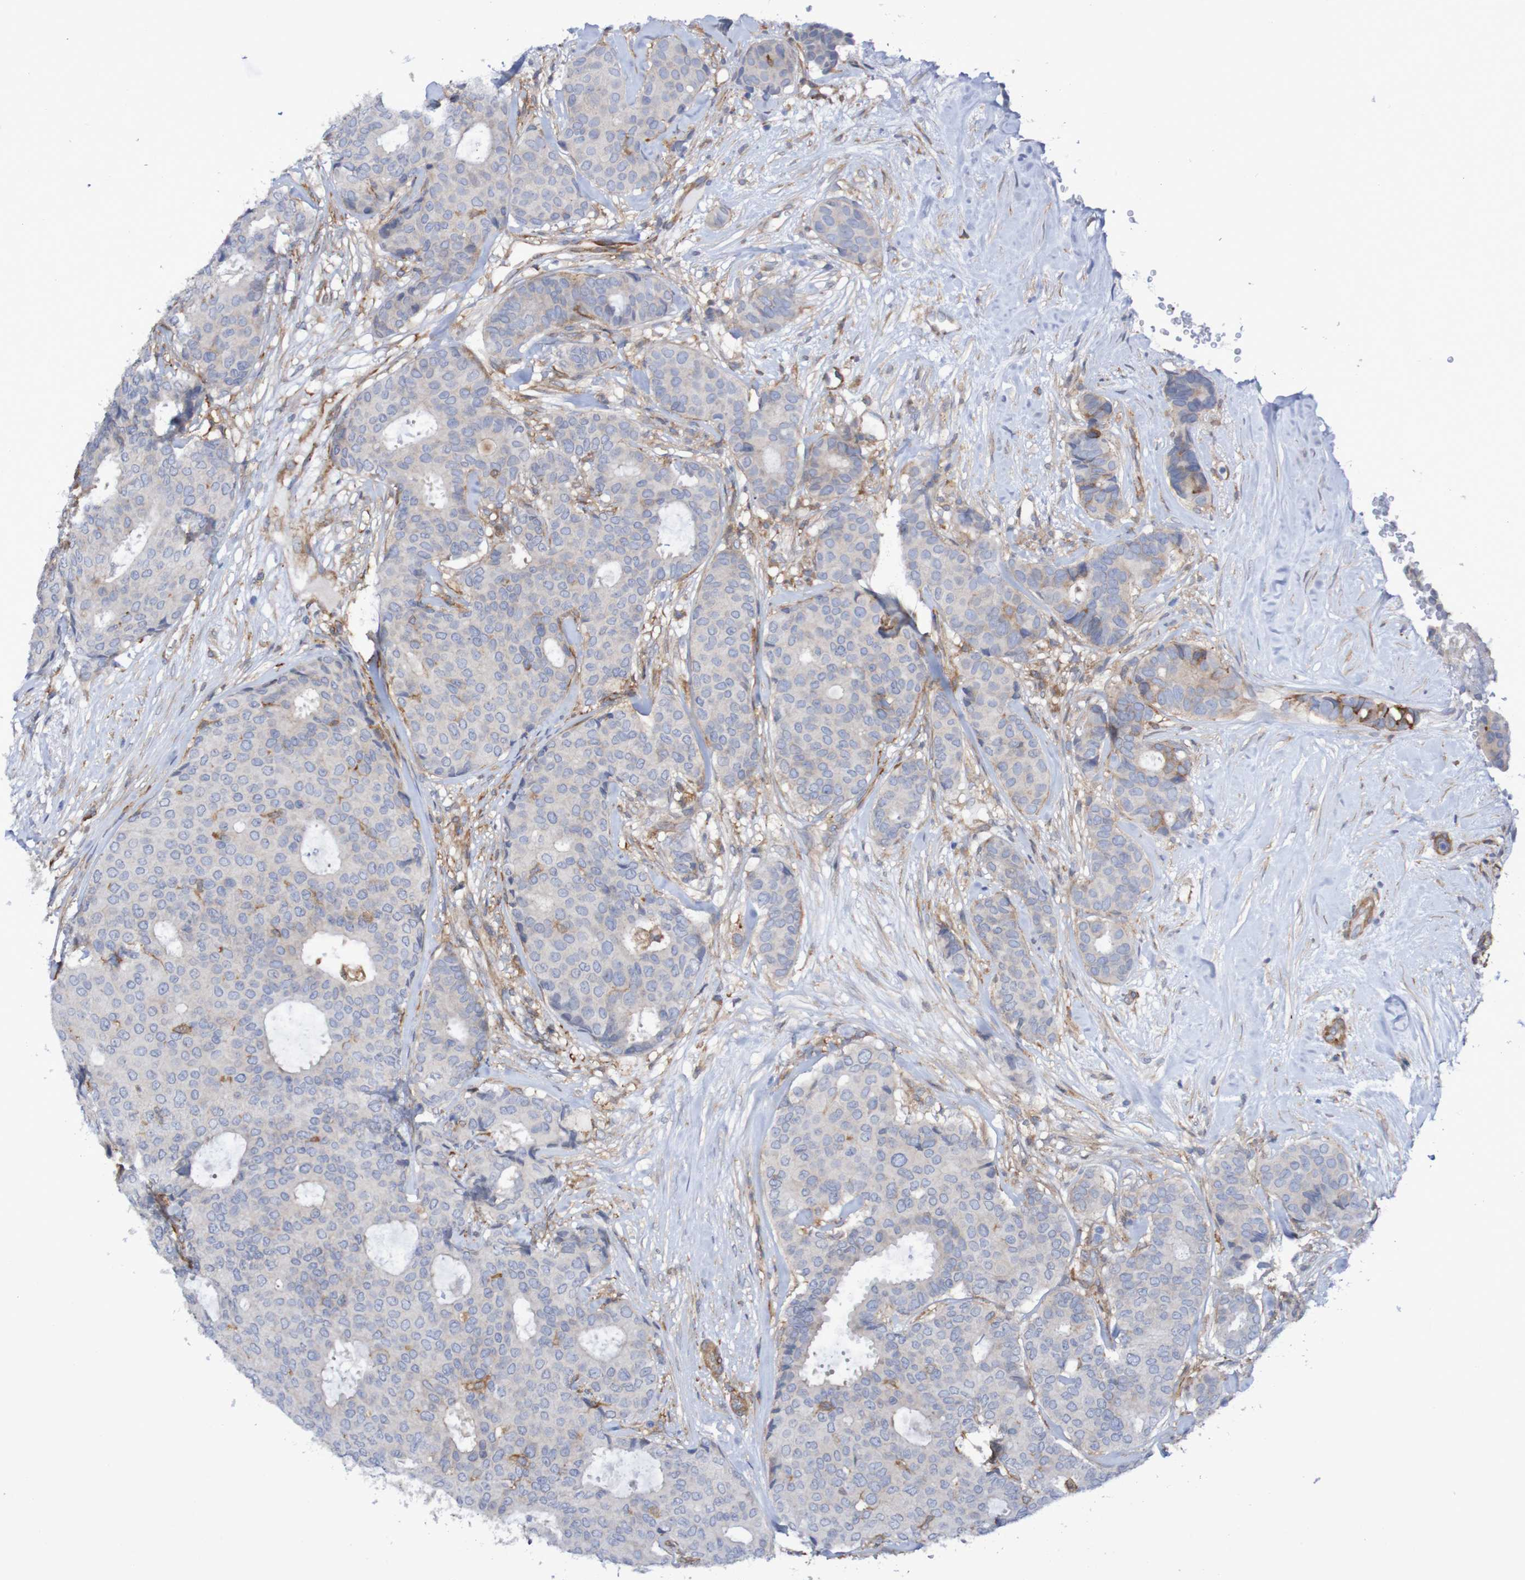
{"staining": {"intensity": "moderate", "quantity": "<25%", "location": "cytoplasmic/membranous"}, "tissue": "breast cancer", "cell_type": "Tumor cells", "image_type": "cancer", "snomed": [{"axis": "morphology", "description": "Duct carcinoma"}, {"axis": "topography", "description": "Breast"}], "caption": "Immunohistochemistry image of neoplastic tissue: breast cancer (invasive ductal carcinoma) stained using immunohistochemistry demonstrates low levels of moderate protein expression localized specifically in the cytoplasmic/membranous of tumor cells, appearing as a cytoplasmic/membranous brown color.", "gene": "SCRG1", "patient": {"sex": "female", "age": 75}}